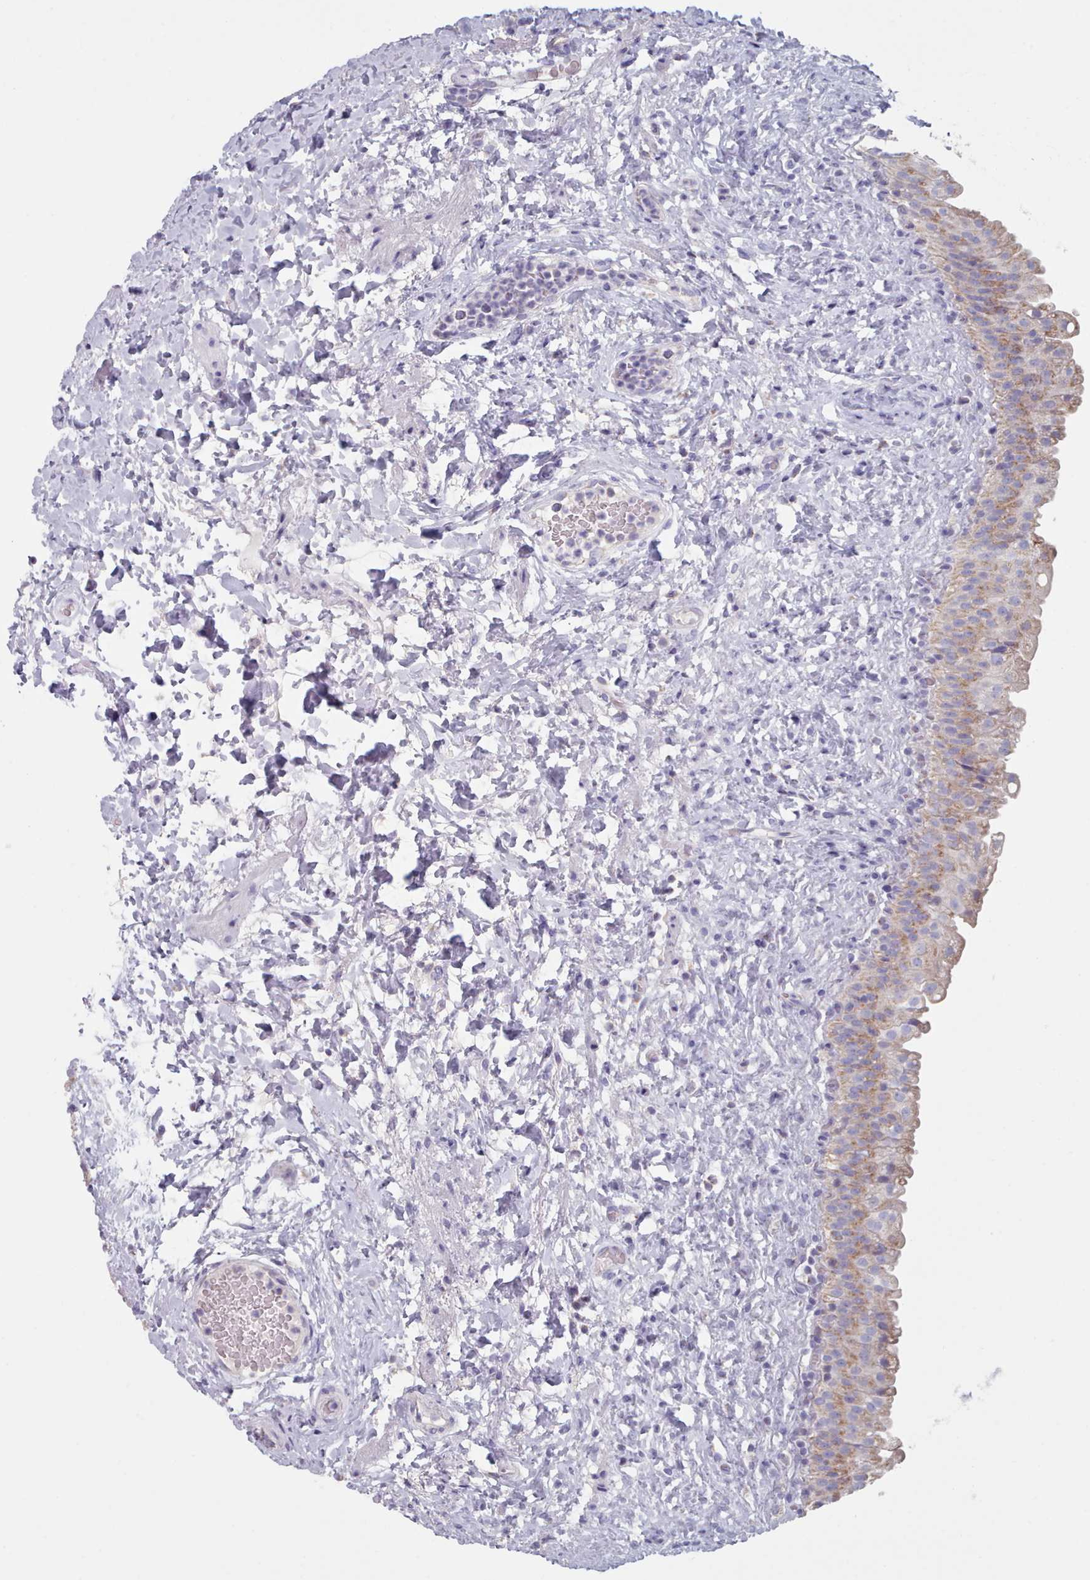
{"staining": {"intensity": "moderate", "quantity": "25%-75%", "location": "cytoplasmic/membranous"}, "tissue": "urinary bladder", "cell_type": "Urothelial cells", "image_type": "normal", "snomed": [{"axis": "morphology", "description": "Normal tissue, NOS"}, {"axis": "topography", "description": "Urinary bladder"}], "caption": "Immunohistochemistry of unremarkable human urinary bladder shows medium levels of moderate cytoplasmic/membranous expression in about 25%-75% of urothelial cells. (IHC, brightfield microscopy, high magnification).", "gene": "HAO1", "patient": {"sex": "female", "age": 27}}